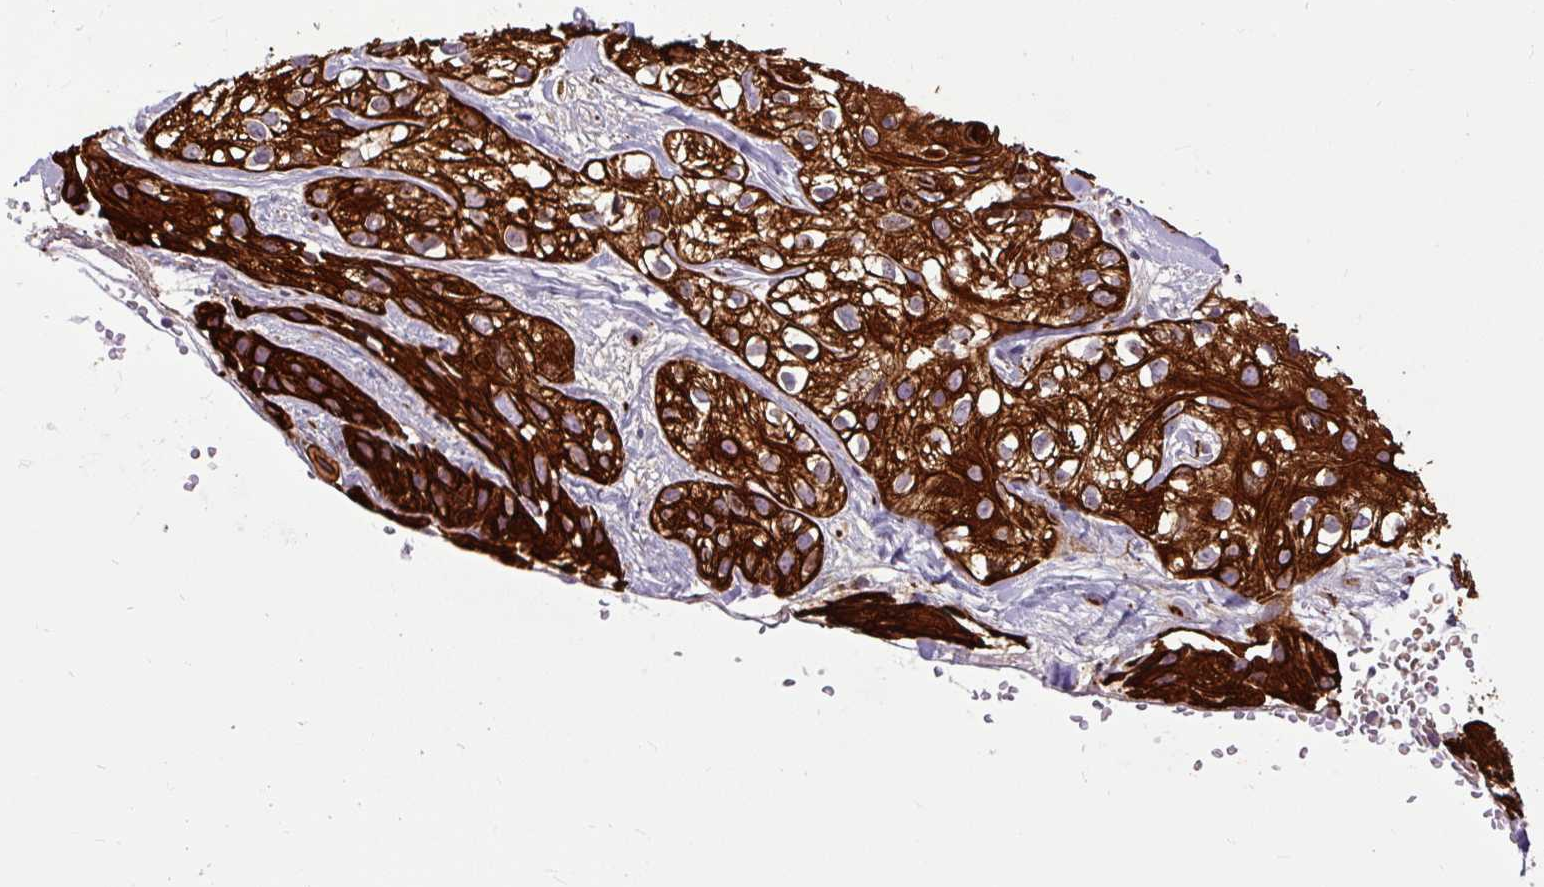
{"staining": {"intensity": "strong", "quantity": ">75%", "location": "cytoplasmic/membranous"}, "tissue": "skin cancer", "cell_type": "Tumor cells", "image_type": "cancer", "snomed": [{"axis": "morphology", "description": "Squamous cell carcinoma, NOS"}, {"axis": "topography", "description": "Skin"}], "caption": "A histopathology image showing strong cytoplasmic/membranous positivity in approximately >75% of tumor cells in squamous cell carcinoma (skin), as visualized by brown immunohistochemical staining.", "gene": "MSMP", "patient": {"sex": "male", "age": 82}}